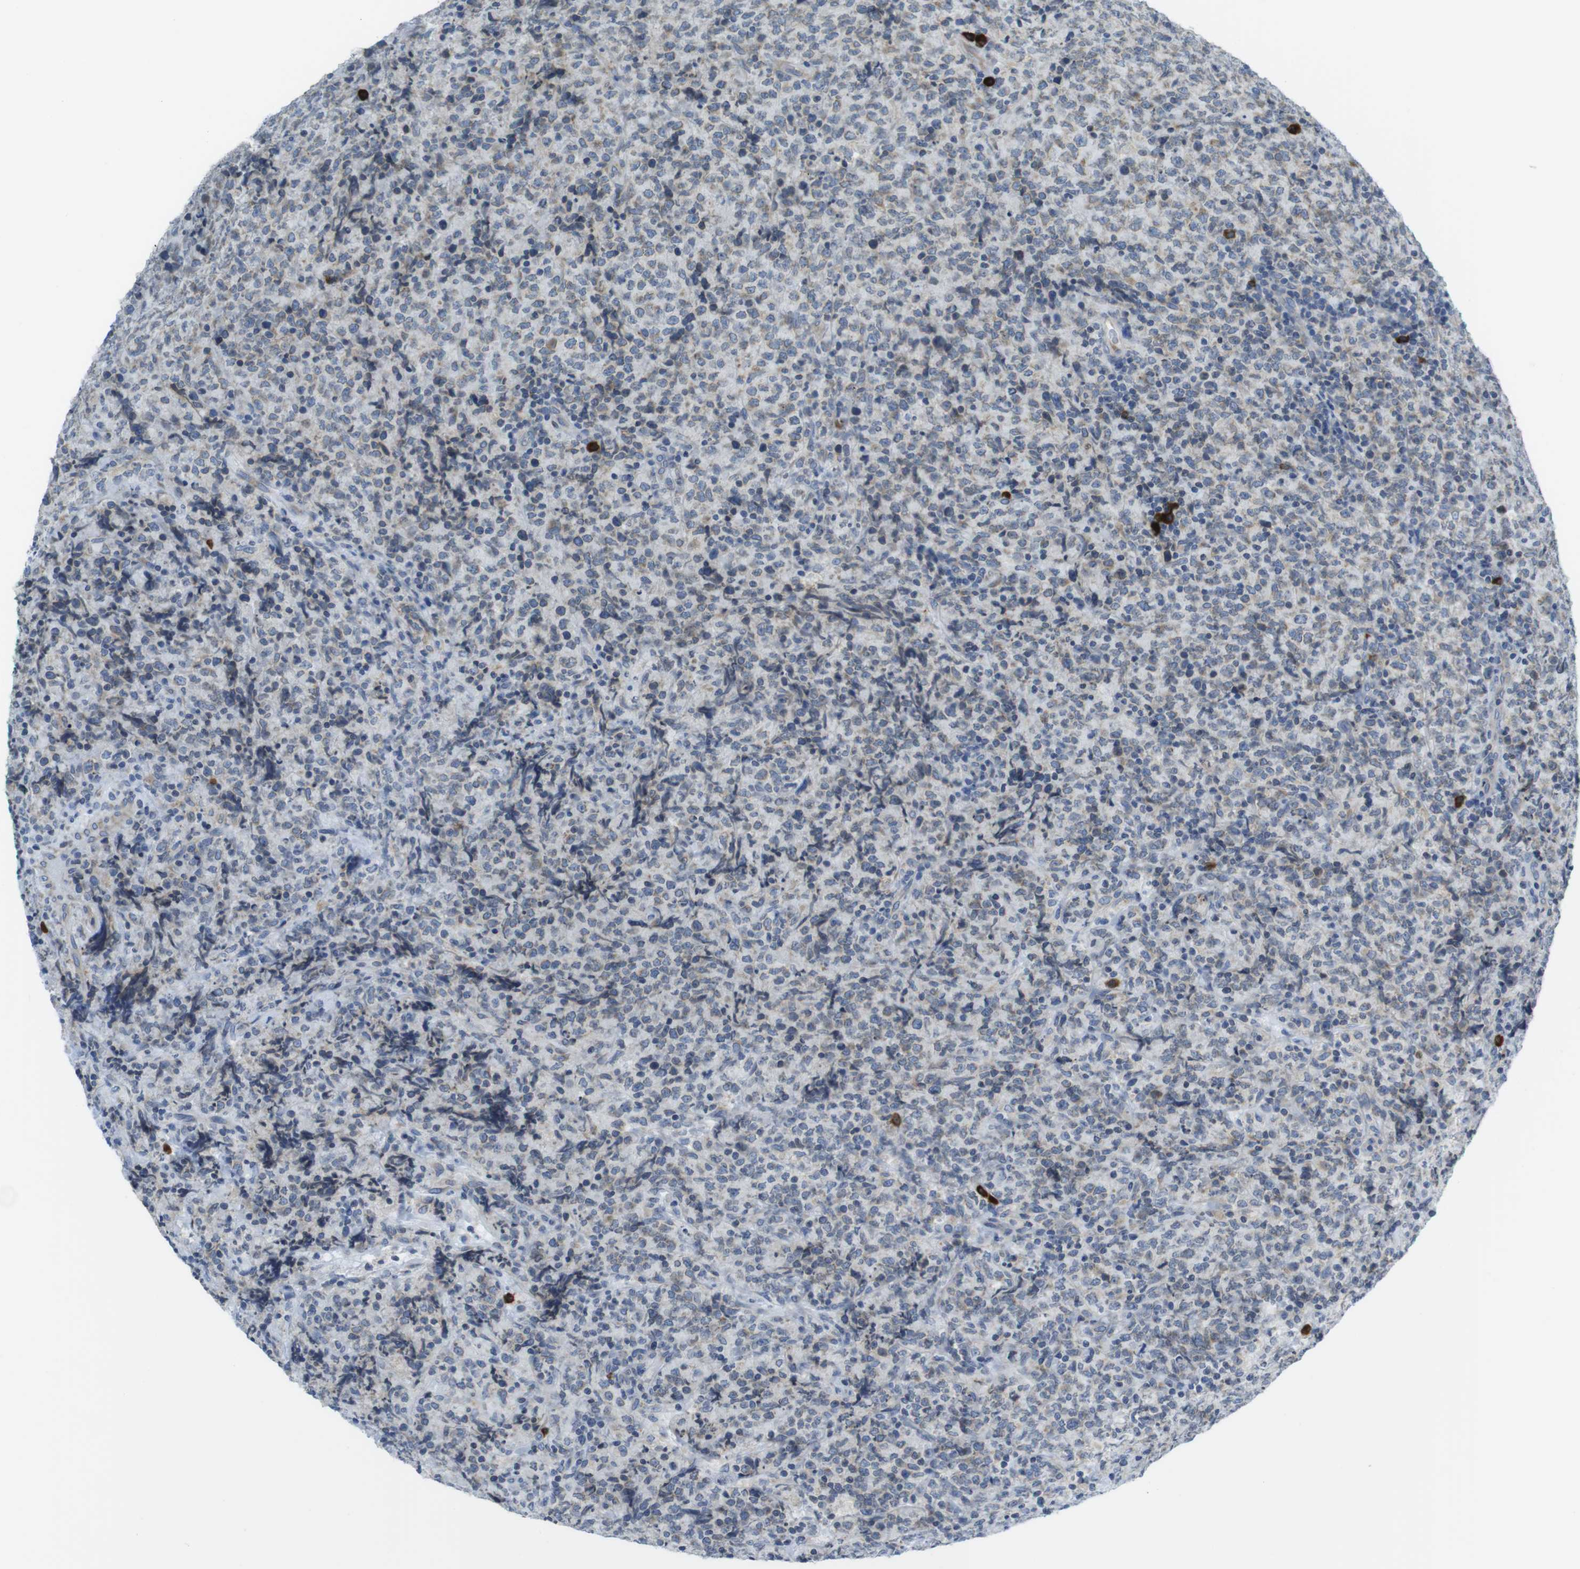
{"staining": {"intensity": "weak", "quantity": ">75%", "location": "cytoplasmic/membranous"}, "tissue": "lymphoma", "cell_type": "Tumor cells", "image_type": "cancer", "snomed": [{"axis": "morphology", "description": "Malignant lymphoma, non-Hodgkin's type, High grade"}, {"axis": "topography", "description": "Tonsil"}], "caption": "Immunohistochemical staining of malignant lymphoma, non-Hodgkin's type (high-grade) demonstrates weak cytoplasmic/membranous protein expression in about >75% of tumor cells.", "gene": "CLPTM1L", "patient": {"sex": "female", "age": 36}}